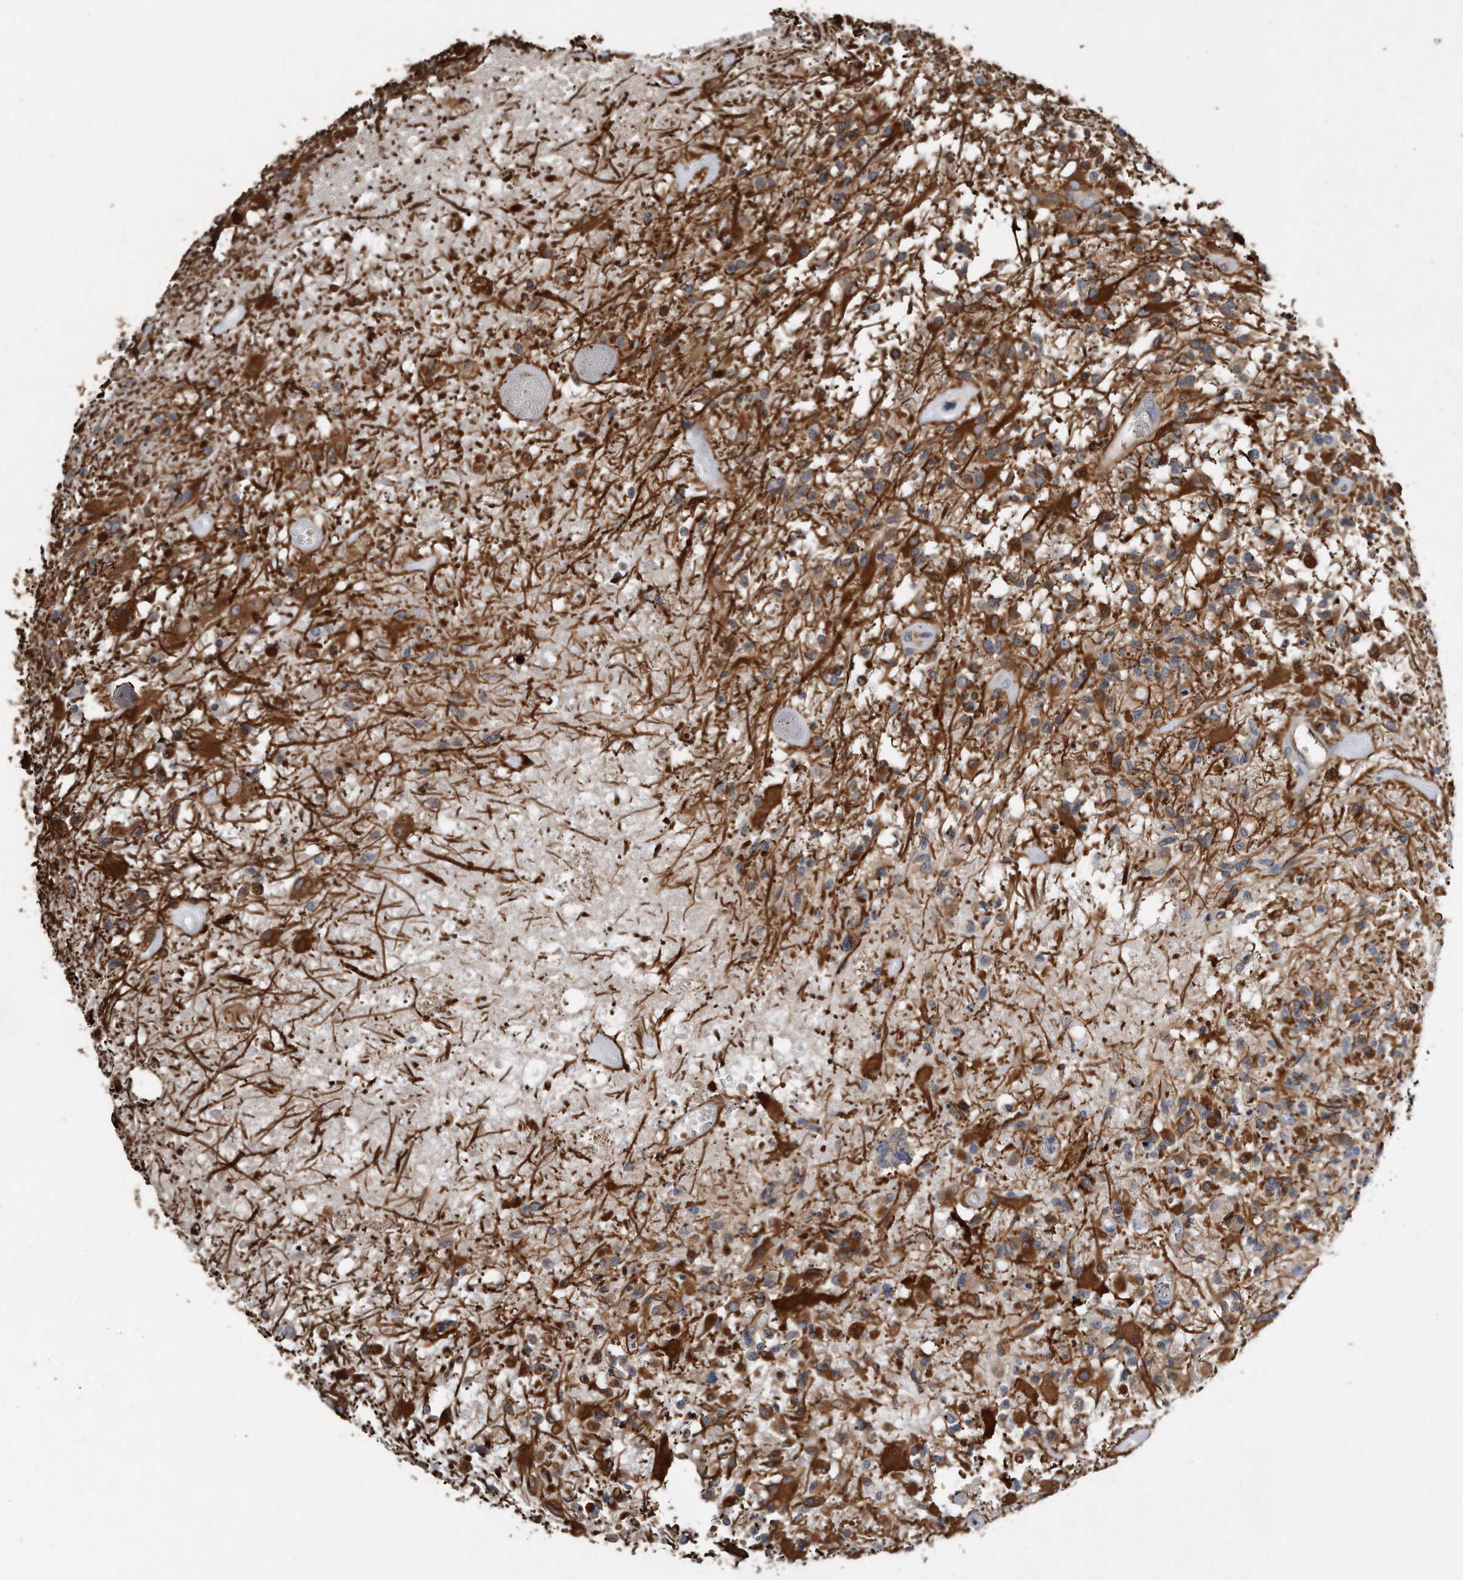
{"staining": {"intensity": "weak", "quantity": "25%-75%", "location": "cytoplasmic/membranous"}, "tissue": "glioma", "cell_type": "Tumor cells", "image_type": "cancer", "snomed": [{"axis": "morphology", "description": "Glioma, malignant, High grade"}, {"axis": "morphology", "description": "Glioblastoma, NOS"}, {"axis": "topography", "description": "Brain"}], "caption": "About 25%-75% of tumor cells in high-grade glioma (malignant) exhibit weak cytoplasmic/membranous protein expression as visualized by brown immunohistochemical staining.", "gene": "GPC1", "patient": {"sex": "male", "age": 60}}